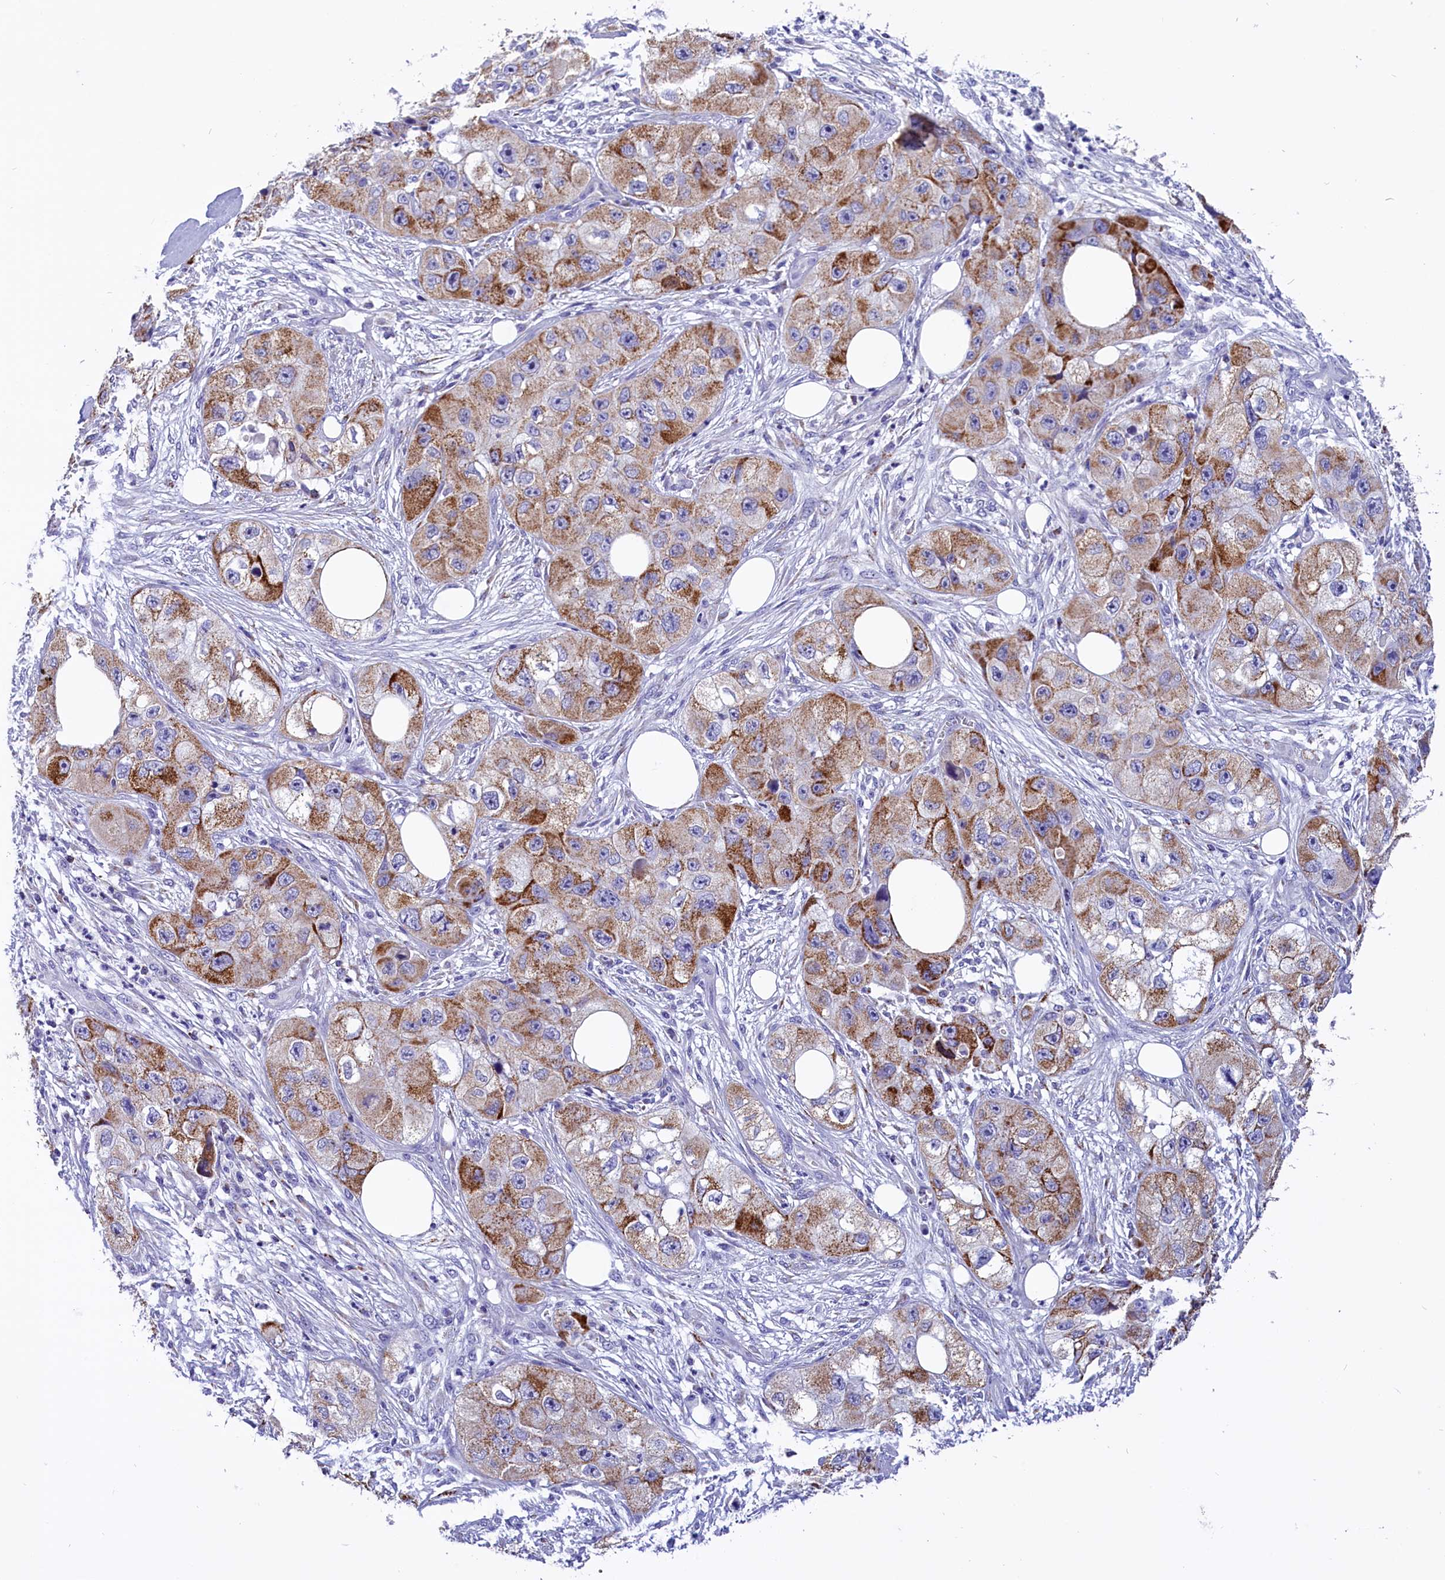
{"staining": {"intensity": "moderate", "quantity": ">75%", "location": "cytoplasmic/membranous"}, "tissue": "skin cancer", "cell_type": "Tumor cells", "image_type": "cancer", "snomed": [{"axis": "morphology", "description": "Squamous cell carcinoma, NOS"}, {"axis": "topography", "description": "Skin"}, {"axis": "topography", "description": "Subcutis"}], "caption": "Immunohistochemical staining of skin cancer demonstrates medium levels of moderate cytoplasmic/membranous positivity in about >75% of tumor cells.", "gene": "ABAT", "patient": {"sex": "male", "age": 73}}